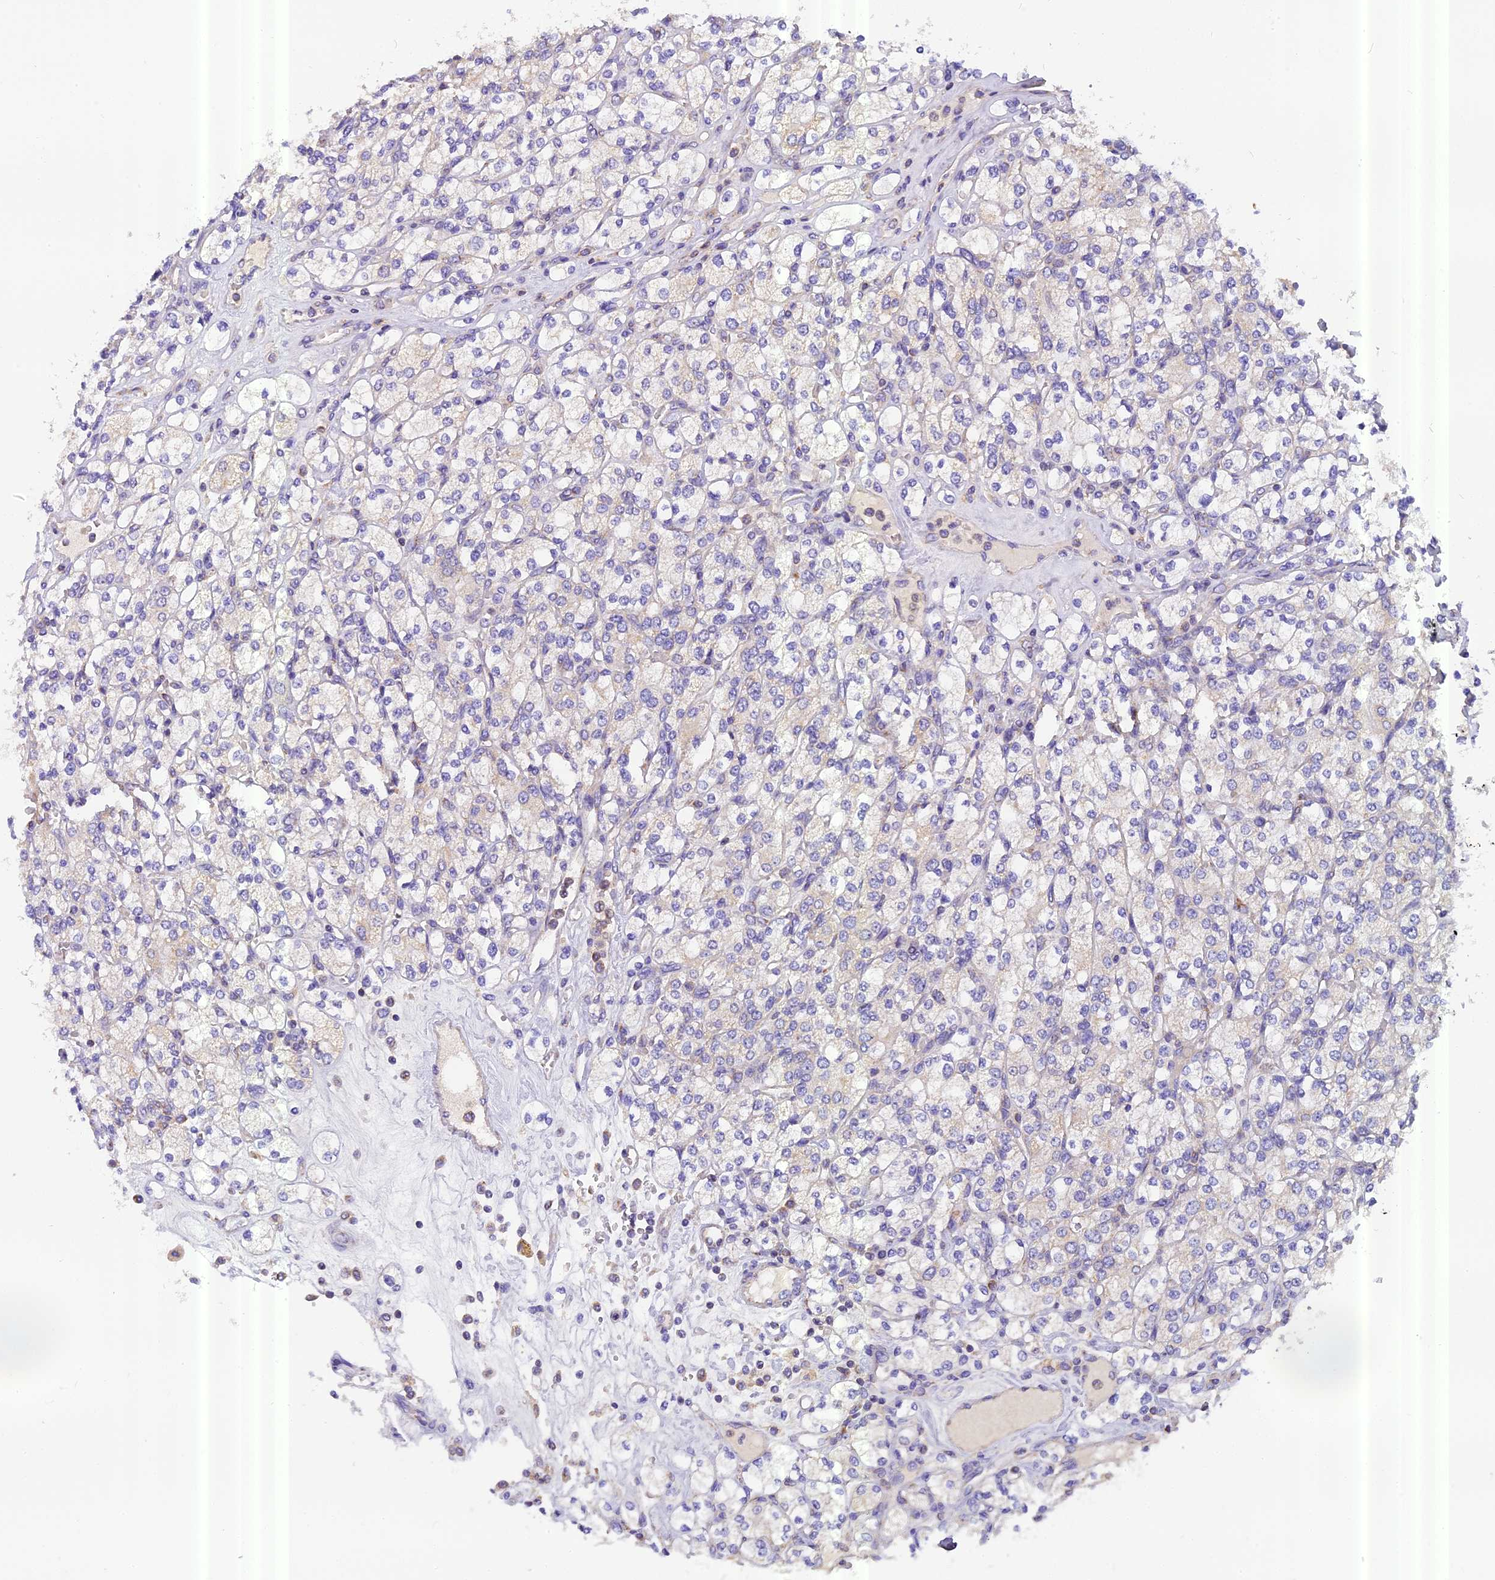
{"staining": {"intensity": "negative", "quantity": "none", "location": "none"}, "tissue": "renal cancer", "cell_type": "Tumor cells", "image_type": "cancer", "snomed": [{"axis": "morphology", "description": "Adenocarcinoma, NOS"}, {"axis": "topography", "description": "Kidney"}], "caption": "This is an immunohistochemistry histopathology image of renal cancer. There is no expression in tumor cells.", "gene": "MGME1", "patient": {"sex": "male", "age": 77}}